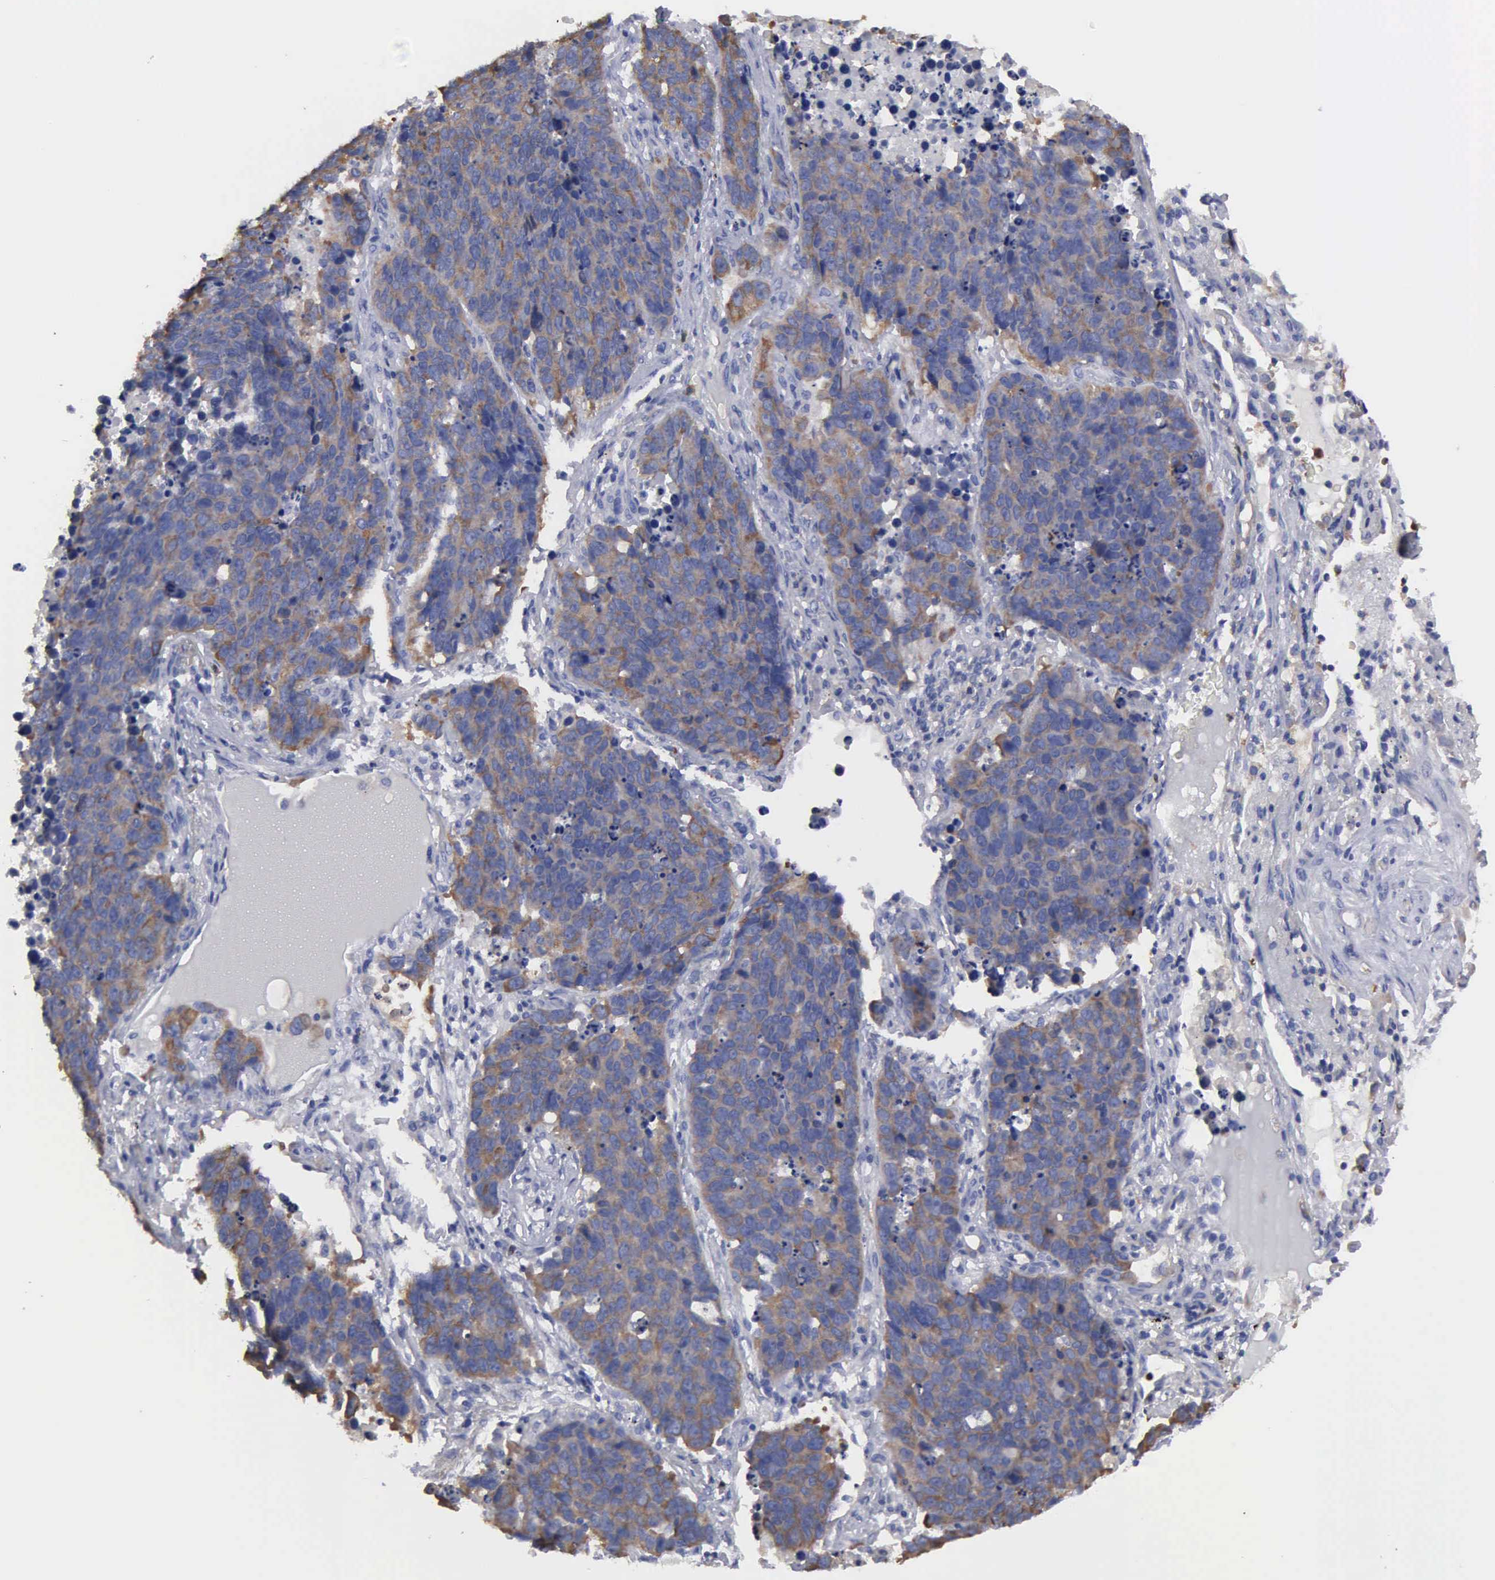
{"staining": {"intensity": "weak", "quantity": ">75%", "location": "cytoplasmic/membranous"}, "tissue": "lung cancer", "cell_type": "Tumor cells", "image_type": "cancer", "snomed": [{"axis": "morphology", "description": "Carcinoid, malignant, NOS"}, {"axis": "topography", "description": "Lung"}], "caption": "Immunohistochemistry micrograph of neoplastic tissue: human malignant carcinoid (lung) stained using IHC exhibits low levels of weak protein expression localized specifically in the cytoplasmic/membranous of tumor cells, appearing as a cytoplasmic/membranous brown color.", "gene": "G6PD", "patient": {"sex": "male", "age": 60}}